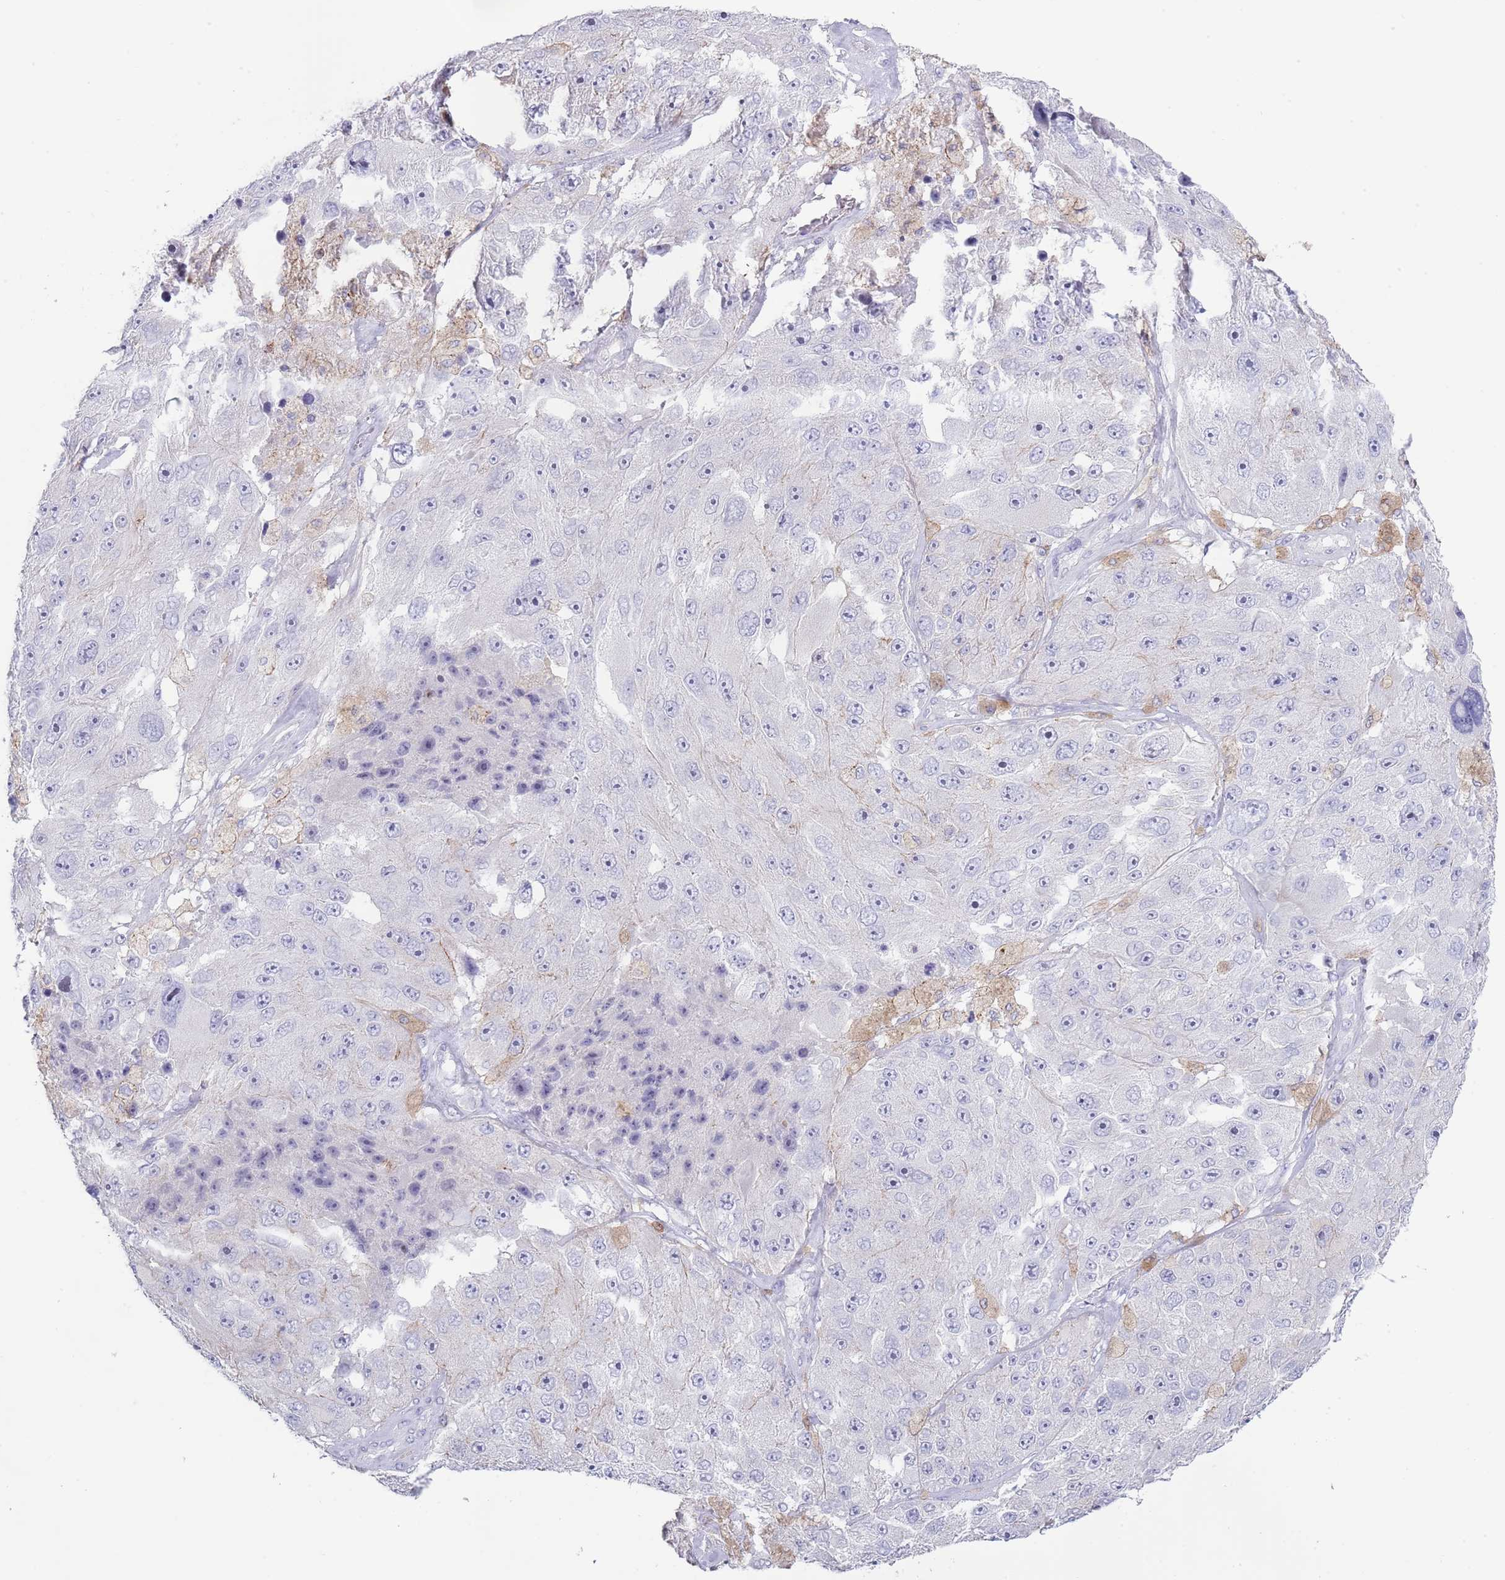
{"staining": {"intensity": "negative", "quantity": "none", "location": "none"}, "tissue": "melanoma", "cell_type": "Tumor cells", "image_type": "cancer", "snomed": [{"axis": "morphology", "description": "Malignant melanoma, Metastatic site"}, {"axis": "topography", "description": "Lymph node"}], "caption": "DAB (3,3'-diaminobenzidine) immunohistochemical staining of melanoma demonstrates no significant staining in tumor cells.", "gene": "LPXN", "patient": {"sex": "male", "age": 62}}